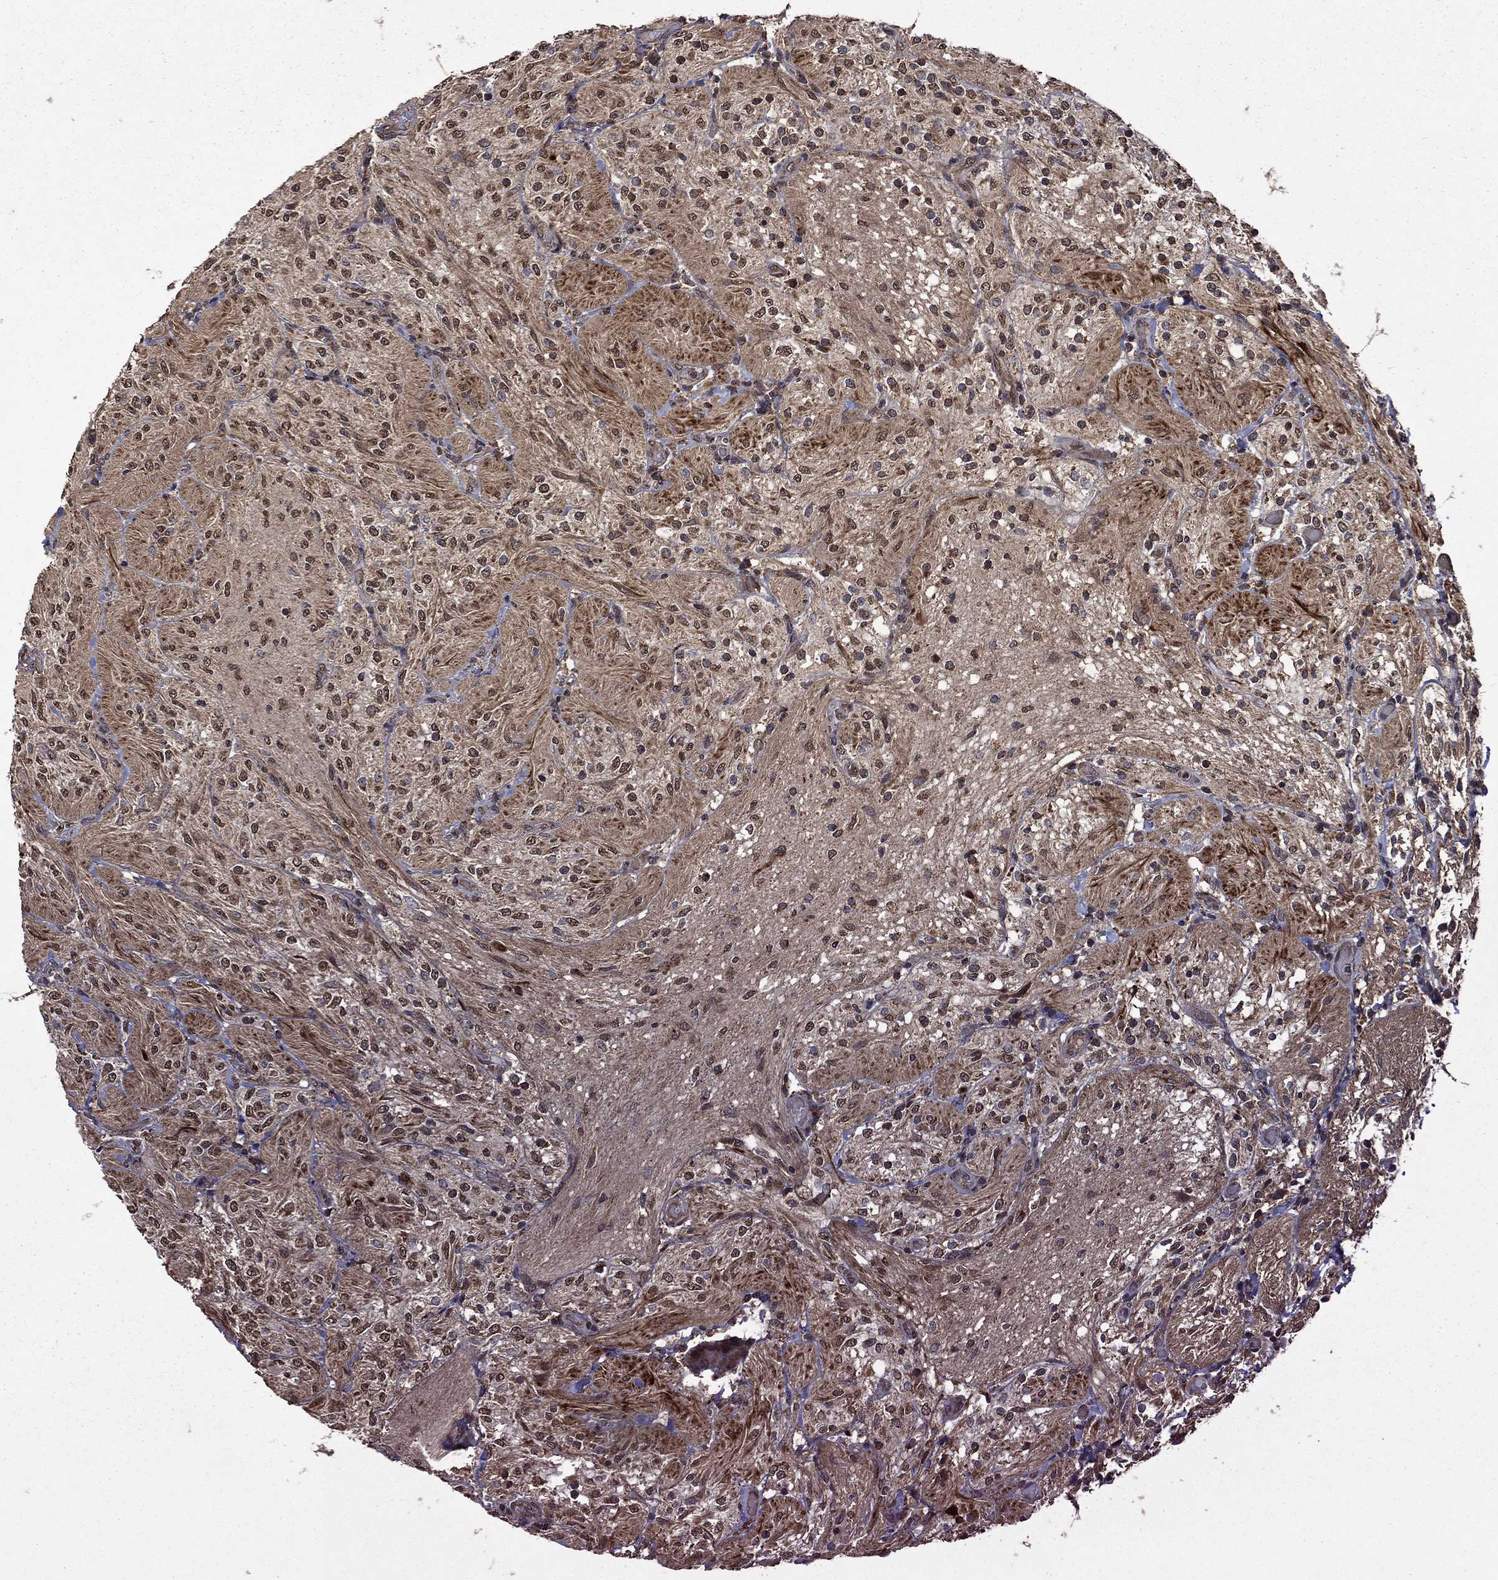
{"staining": {"intensity": "moderate", "quantity": "25%-75%", "location": "cytoplasmic/membranous,nuclear"}, "tissue": "glioma", "cell_type": "Tumor cells", "image_type": "cancer", "snomed": [{"axis": "morphology", "description": "Glioma, malignant, Low grade"}, {"axis": "topography", "description": "Brain"}], "caption": "Glioma stained for a protein displays moderate cytoplasmic/membranous and nuclear positivity in tumor cells. The staining was performed using DAB to visualize the protein expression in brown, while the nuclei were stained in blue with hematoxylin (Magnification: 20x).", "gene": "ITM2B", "patient": {"sex": "male", "age": 3}}